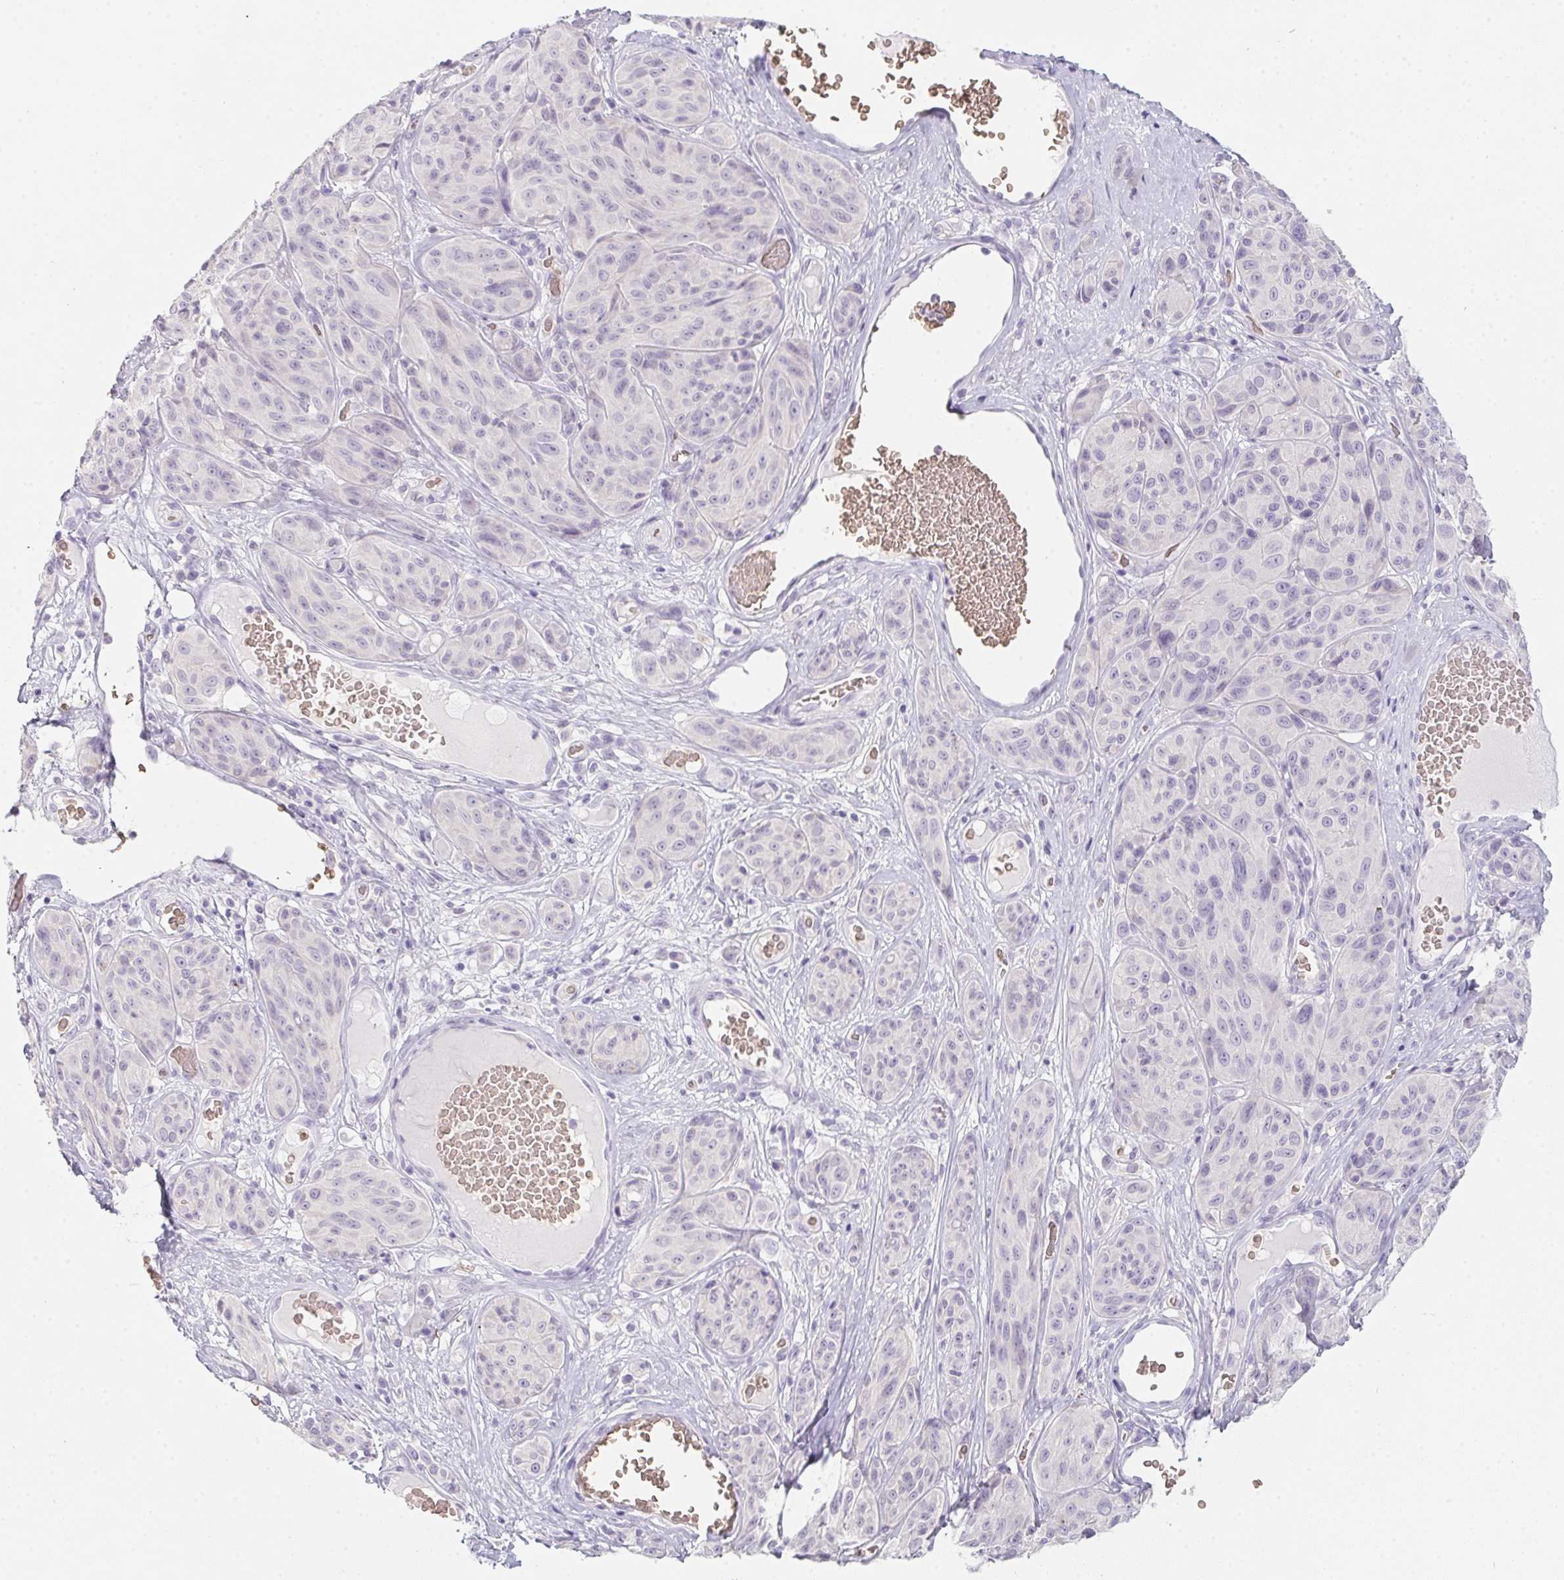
{"staining": {"intensity": "negative", "quantity": "none", "location": "none"}, "tissue": "melanoma", "cell_type": "Tumor cells", "image_type": "cancer", "snomed": [{"axis": "morphology", "description": "Malignant melanoma, NOS"}, {"axis": "topography", "description": "Skin"}], "caption": "Immunohistochemistry histopathology image of melanoma stained for a protein (brown), which displays no staining in tumor cells.", "gene": "DCD", "patient": {"sex": "male", "age": 91}}